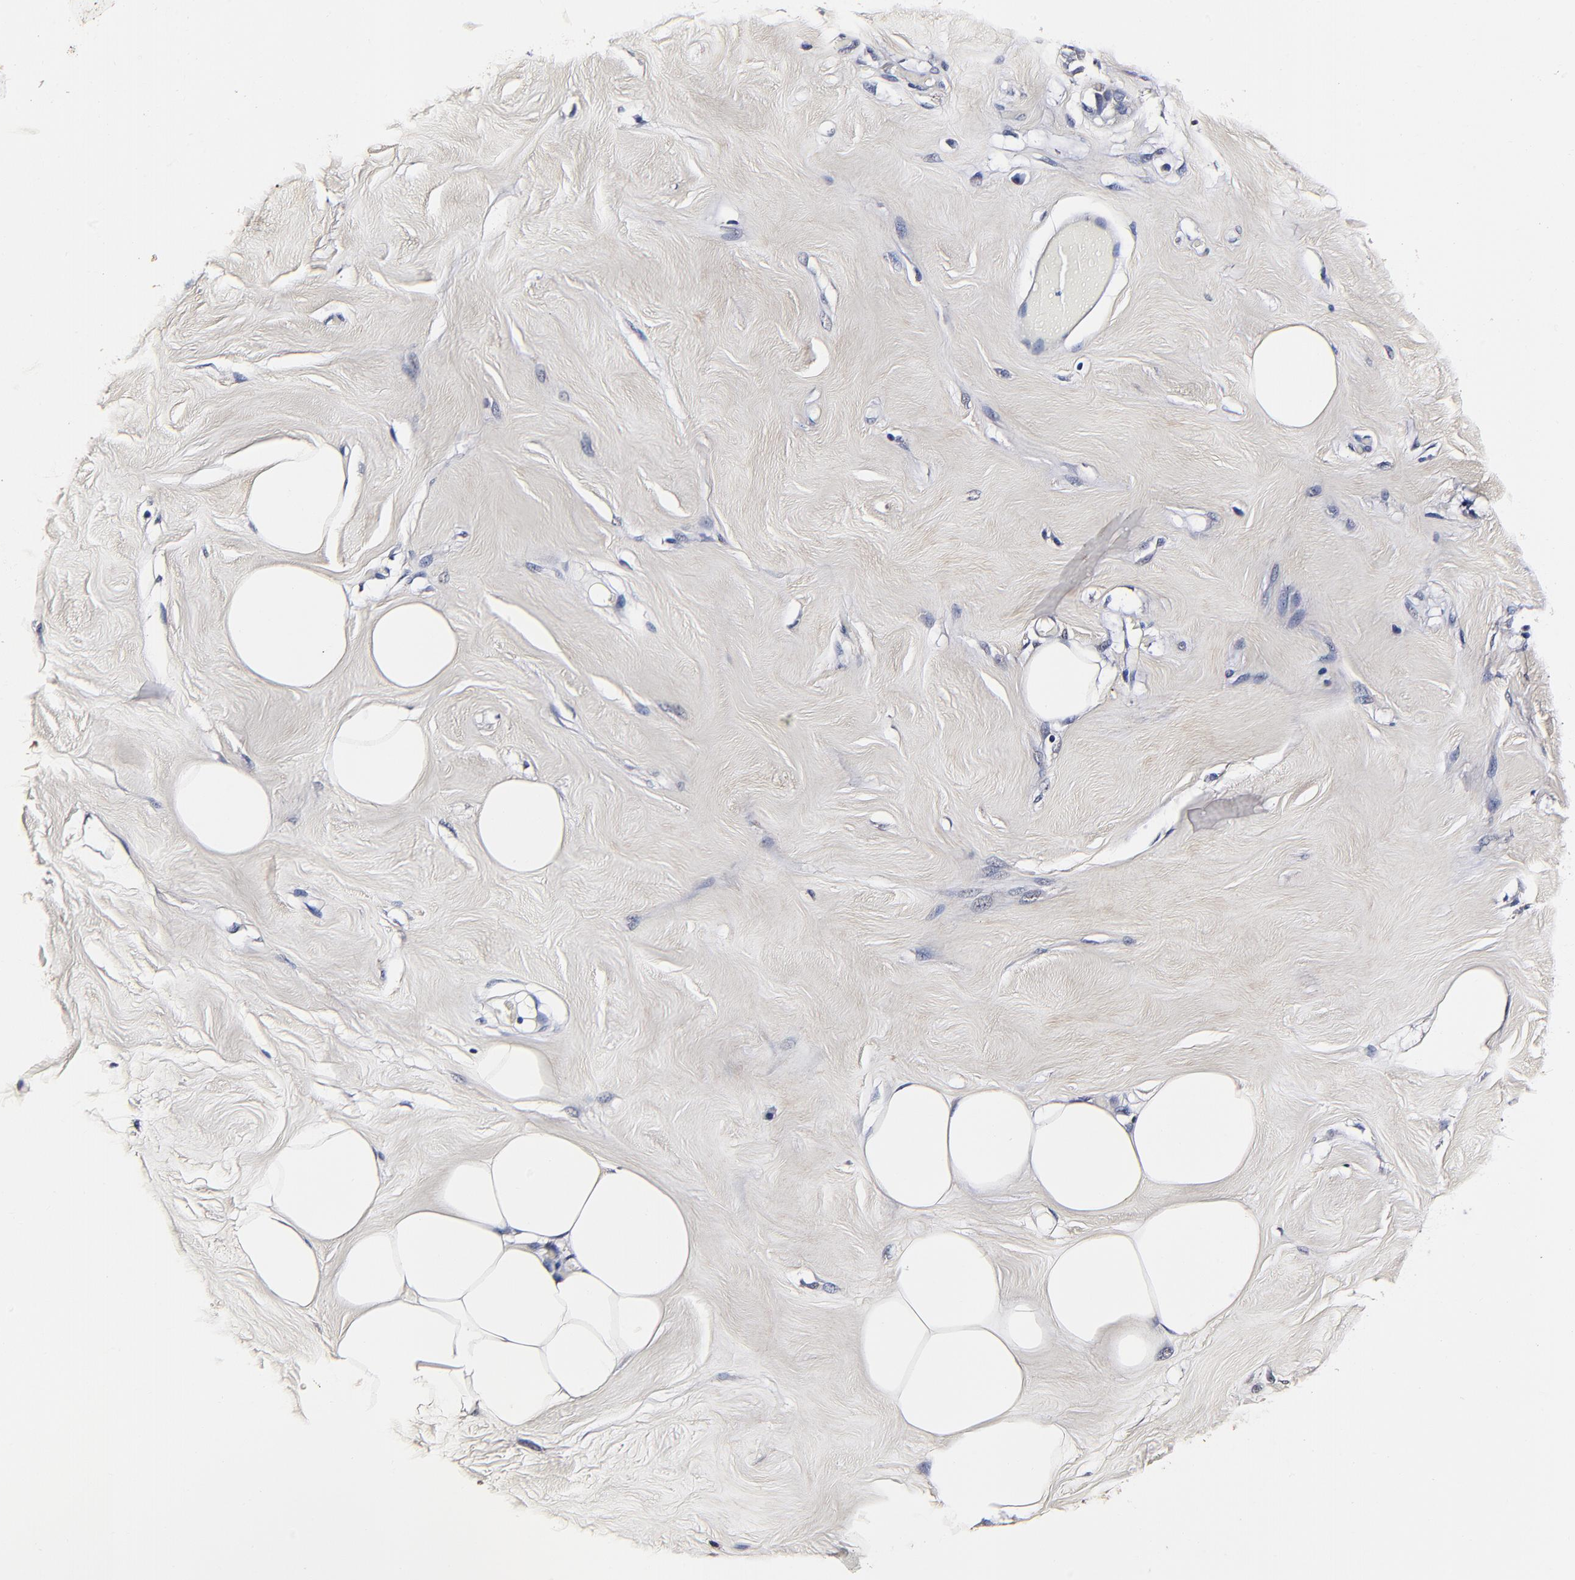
{"staining": {"intensity": "negative", "quantity": "none", "location": "none"}, "tissue": "breast", "cell_type": "Adipocytes", "image_type": "normal", "snomed": [{"axis": "morphology", "description": "Normal tissue, NOS"}, {"axis": "topography", "description": "Breast"}, {"axis": "topography", "description": "Soft tissue"}], "caption": "Adipocytes are negative for brown protein staining in normal breast. (DAB (3,3'-diaminobenzidine) IHC, high magnification).", "gene": "MMP15", "patient": {"sex": "female", "age": 25}}